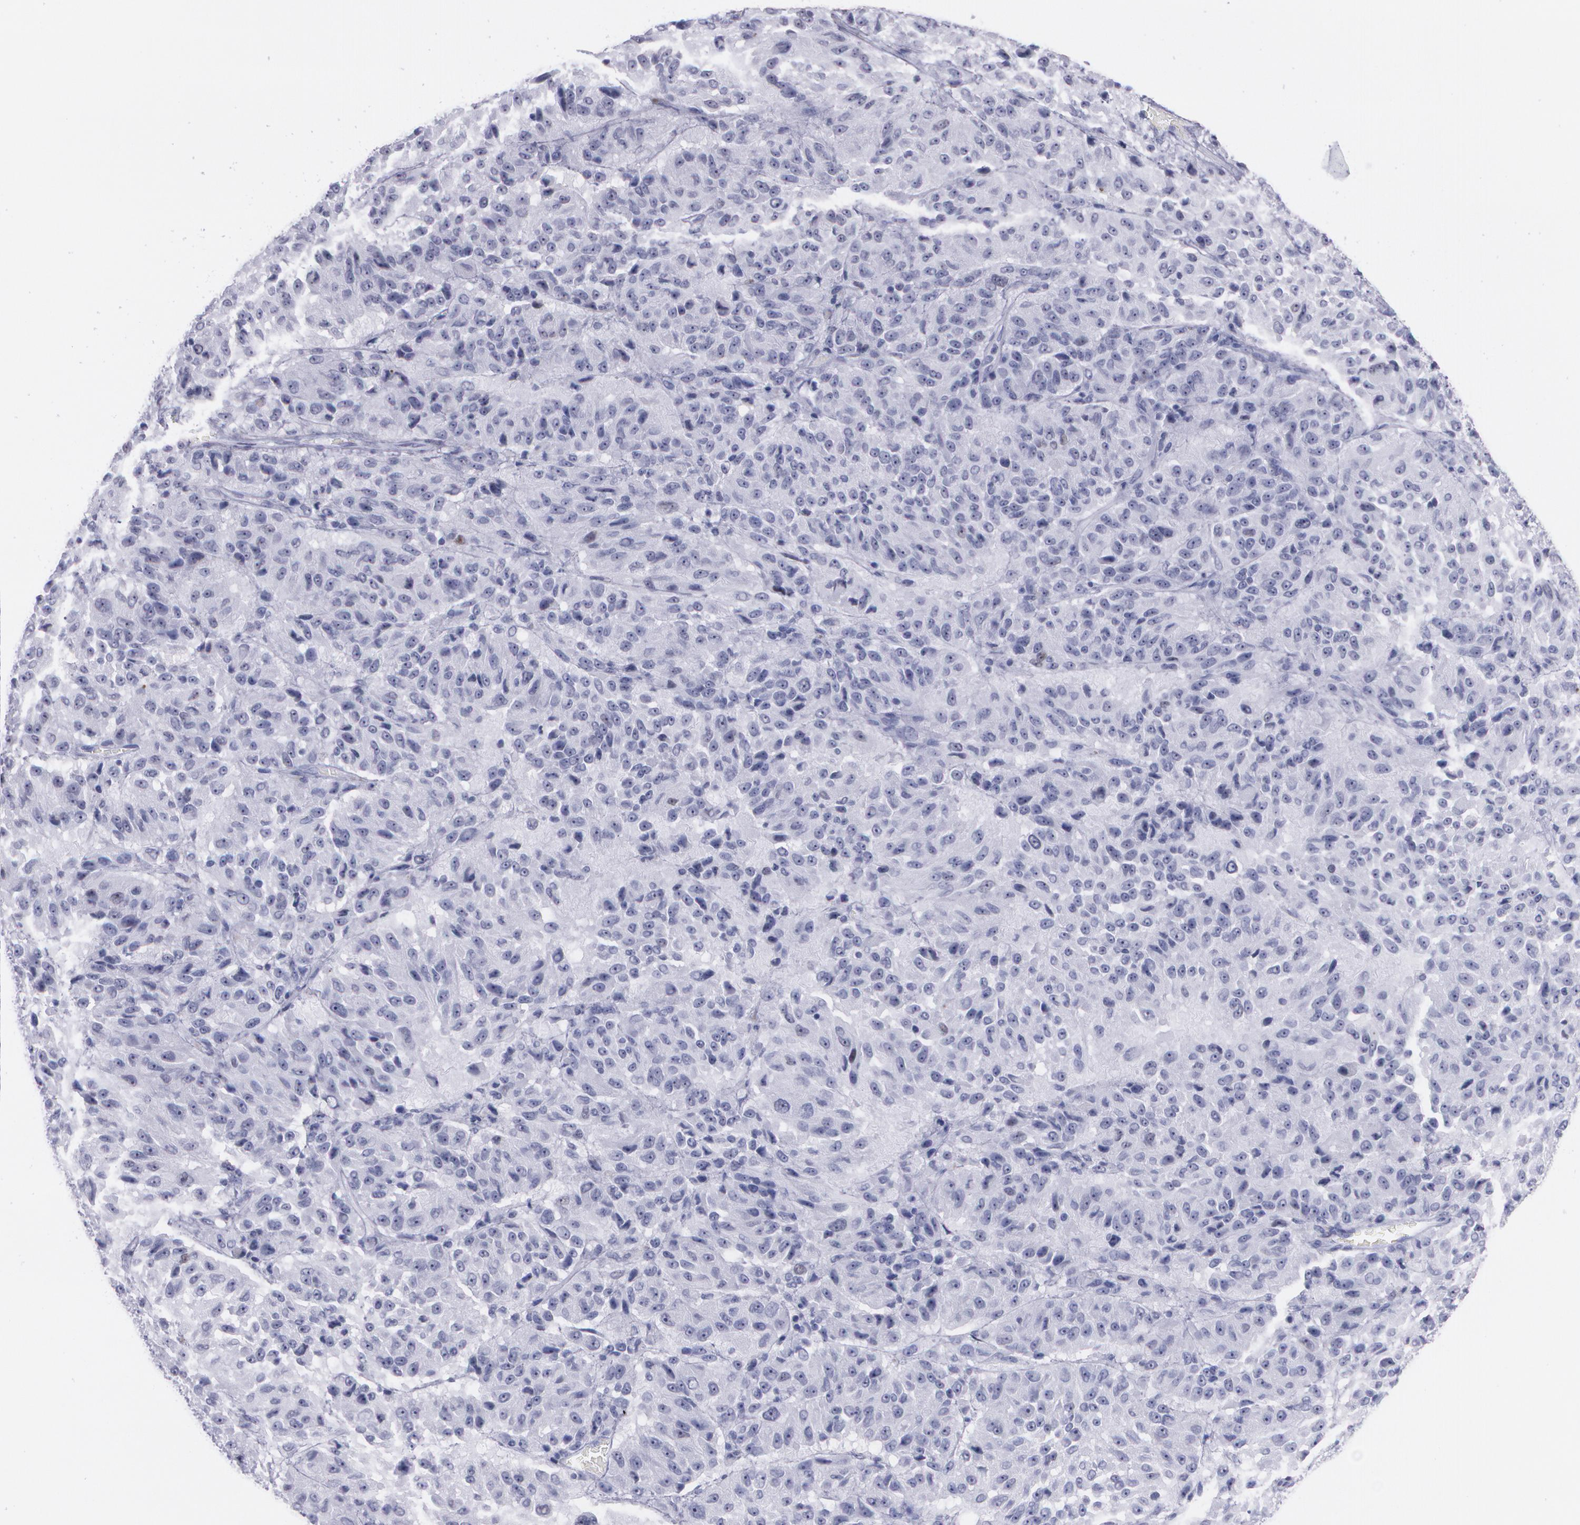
{"staining": {"intensity": "weak", "quantity": "<25%", "location": "nuclear"}, "tissue": "melanoma", "cell_type": "Tumor cells", "image_type": "cancer", "snomed": [{"axis": "morphology", "description": "Malignant melanoma, Metastatic site"}, {"axis": "topography", "description": "Lung"}], "caption": "High power microscopy histopathology image of an immunohistochemistry (IHC) photomicrograph of melanoma, revealing no significant positivity in tumor cells.", "gene": "TP53", "patient": {"sex": "male", "age": 64}}